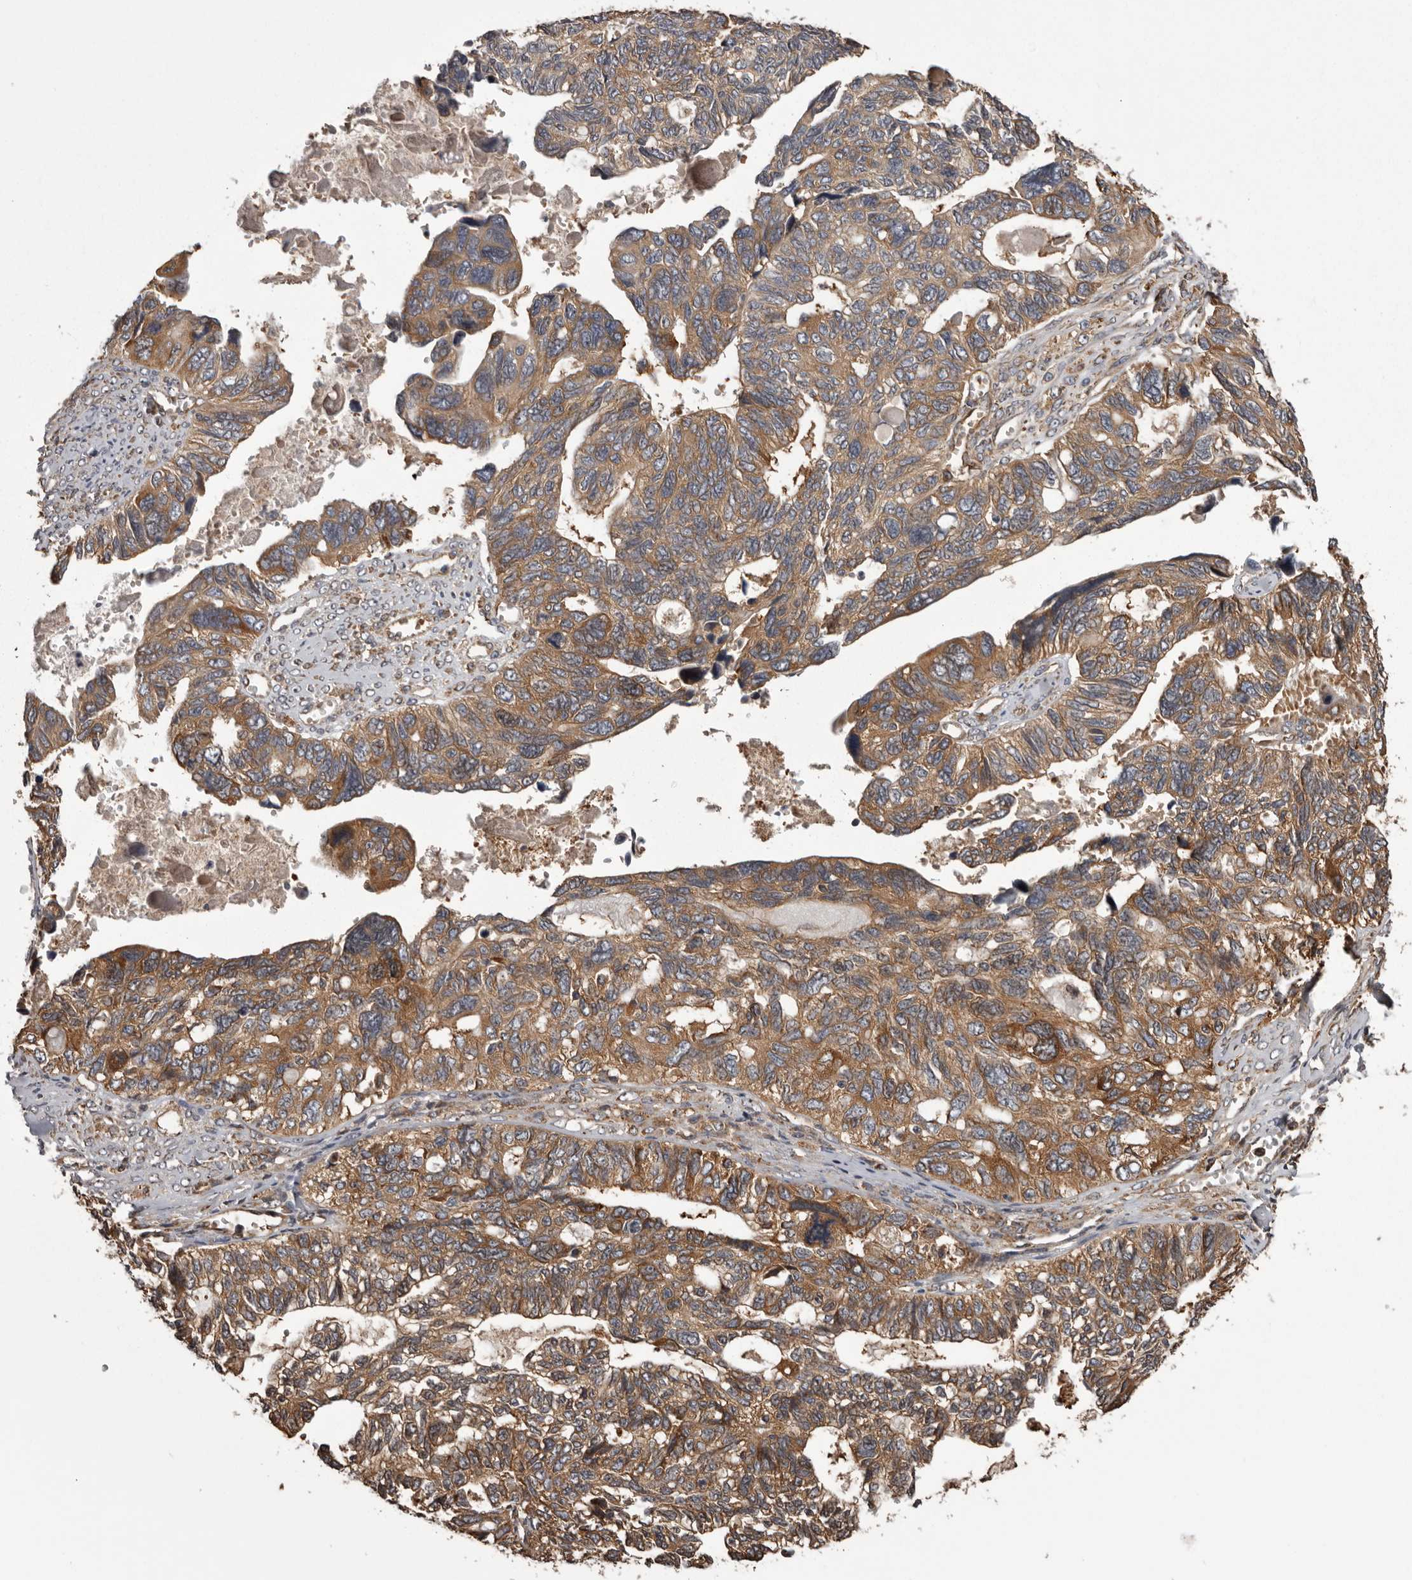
{"staining": {"intensity": "moderate", "quantity": ">75%", "location": "cytoplasmic/membranous"}, "tissue": "ovarian cancer", "cell_type": "Tumor cells", "image_type": "cancer", "snomed": [{"axis": "morphology", "description": "Cystadenocarcinoma, serous, NOS"}, {"axis": "topography", "description": "Ovary"}], "caption": "Protein expression analysis of ovarian cancer demonstrates moderate cytoplasmic/membranous expression in about >75% of tumor cells.", "gene": "DARS1", "patient": {"sex": "female", "age": 79}}